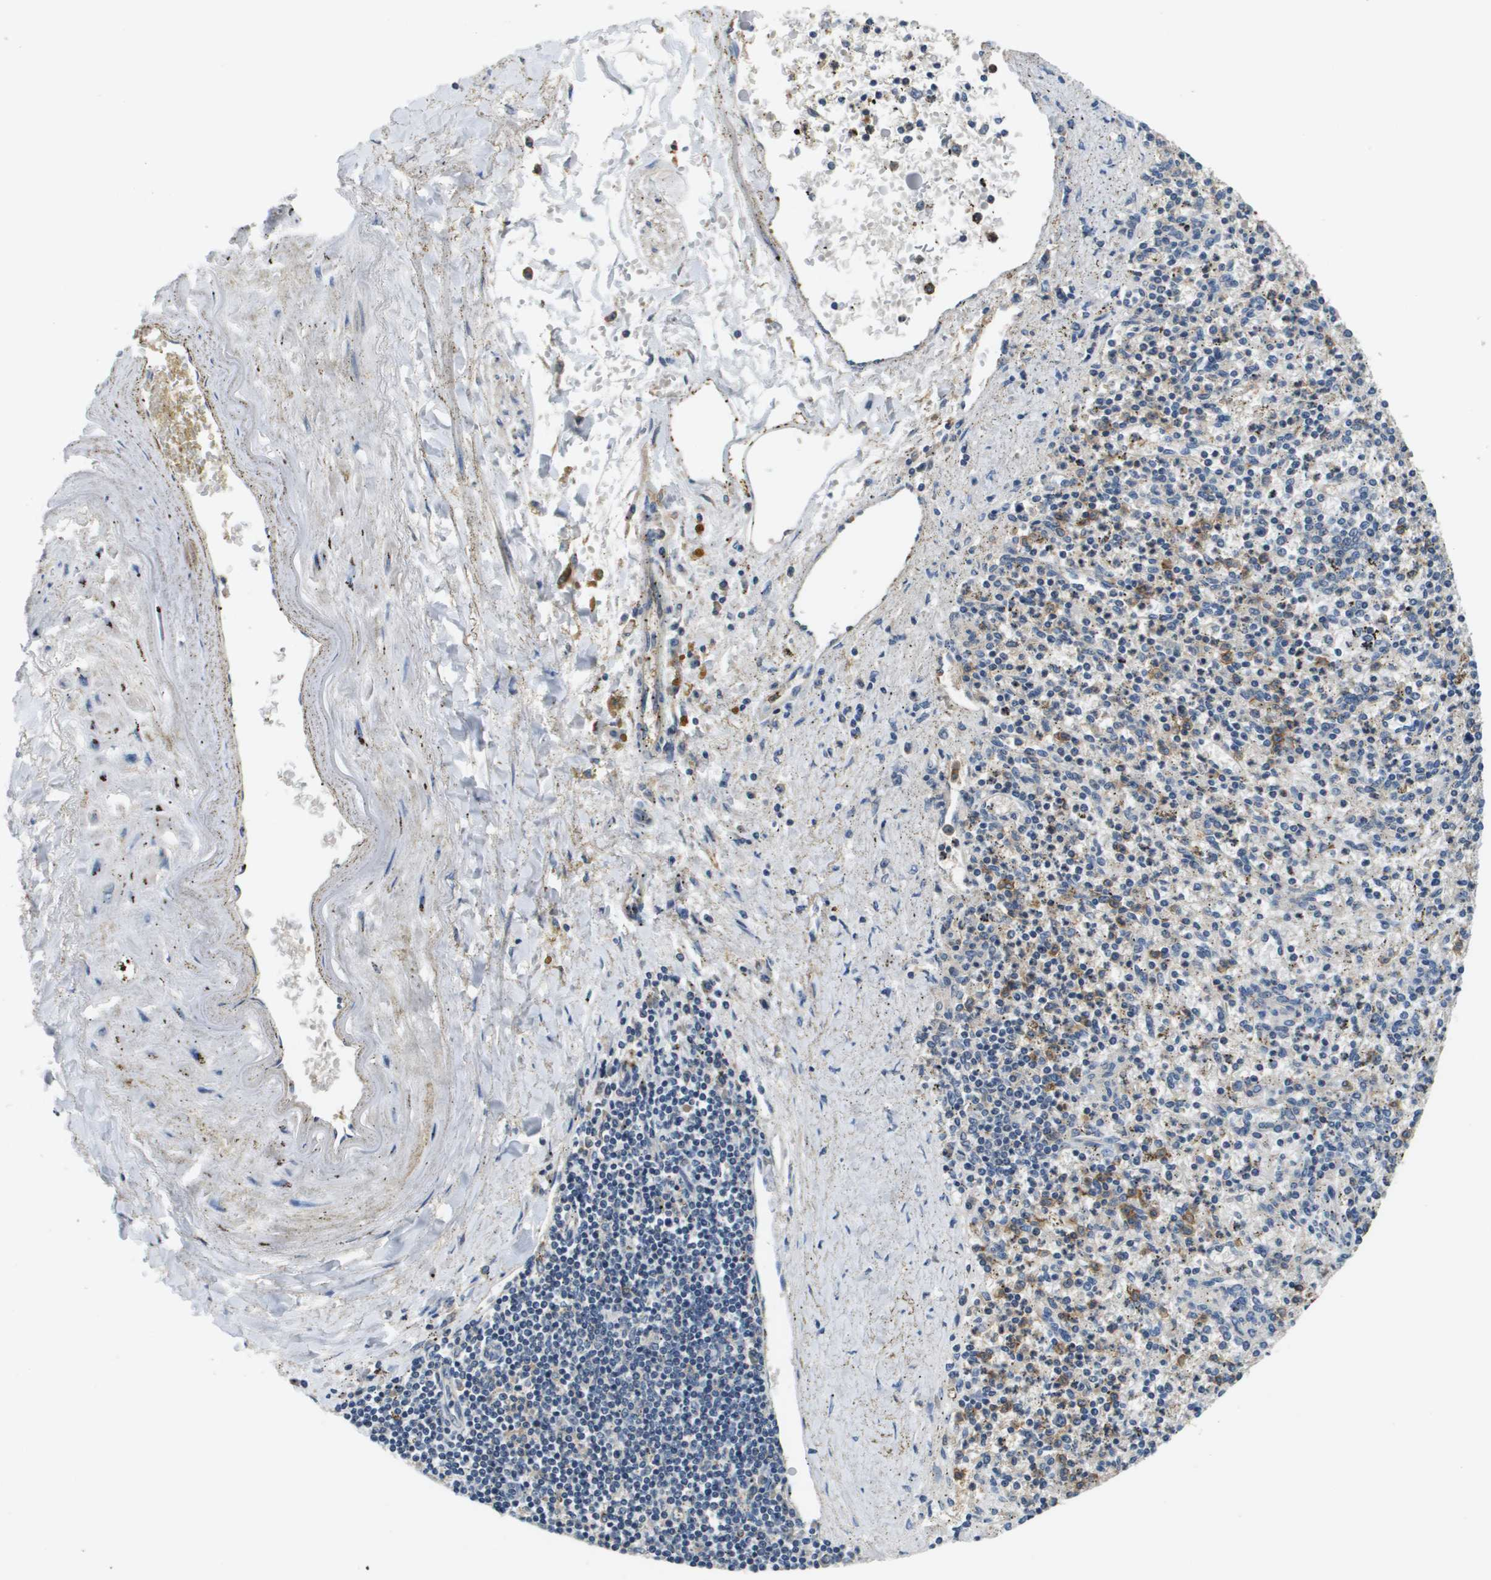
{"staining": {"intensity": "moderate", "quantity": "25%-75%", "location": "cytoplasmic/membranous"}, "tissue": "spleen", "cell_type": "Cells in red pulp", "image_type": "normal", "snomed": [{"axis": "morphology", "description": "Normal tissue, NOS"}, {"axis": "topography", "description": "Spleen"}], "caption": "Spleen stained with immunohistochemistry reveals moderate cytoplasmic/membranous staining in about 25%-75% of cells in red pulp.", "gene": "SLC16A3", "patient": {"sex": "male", "age": 72}}